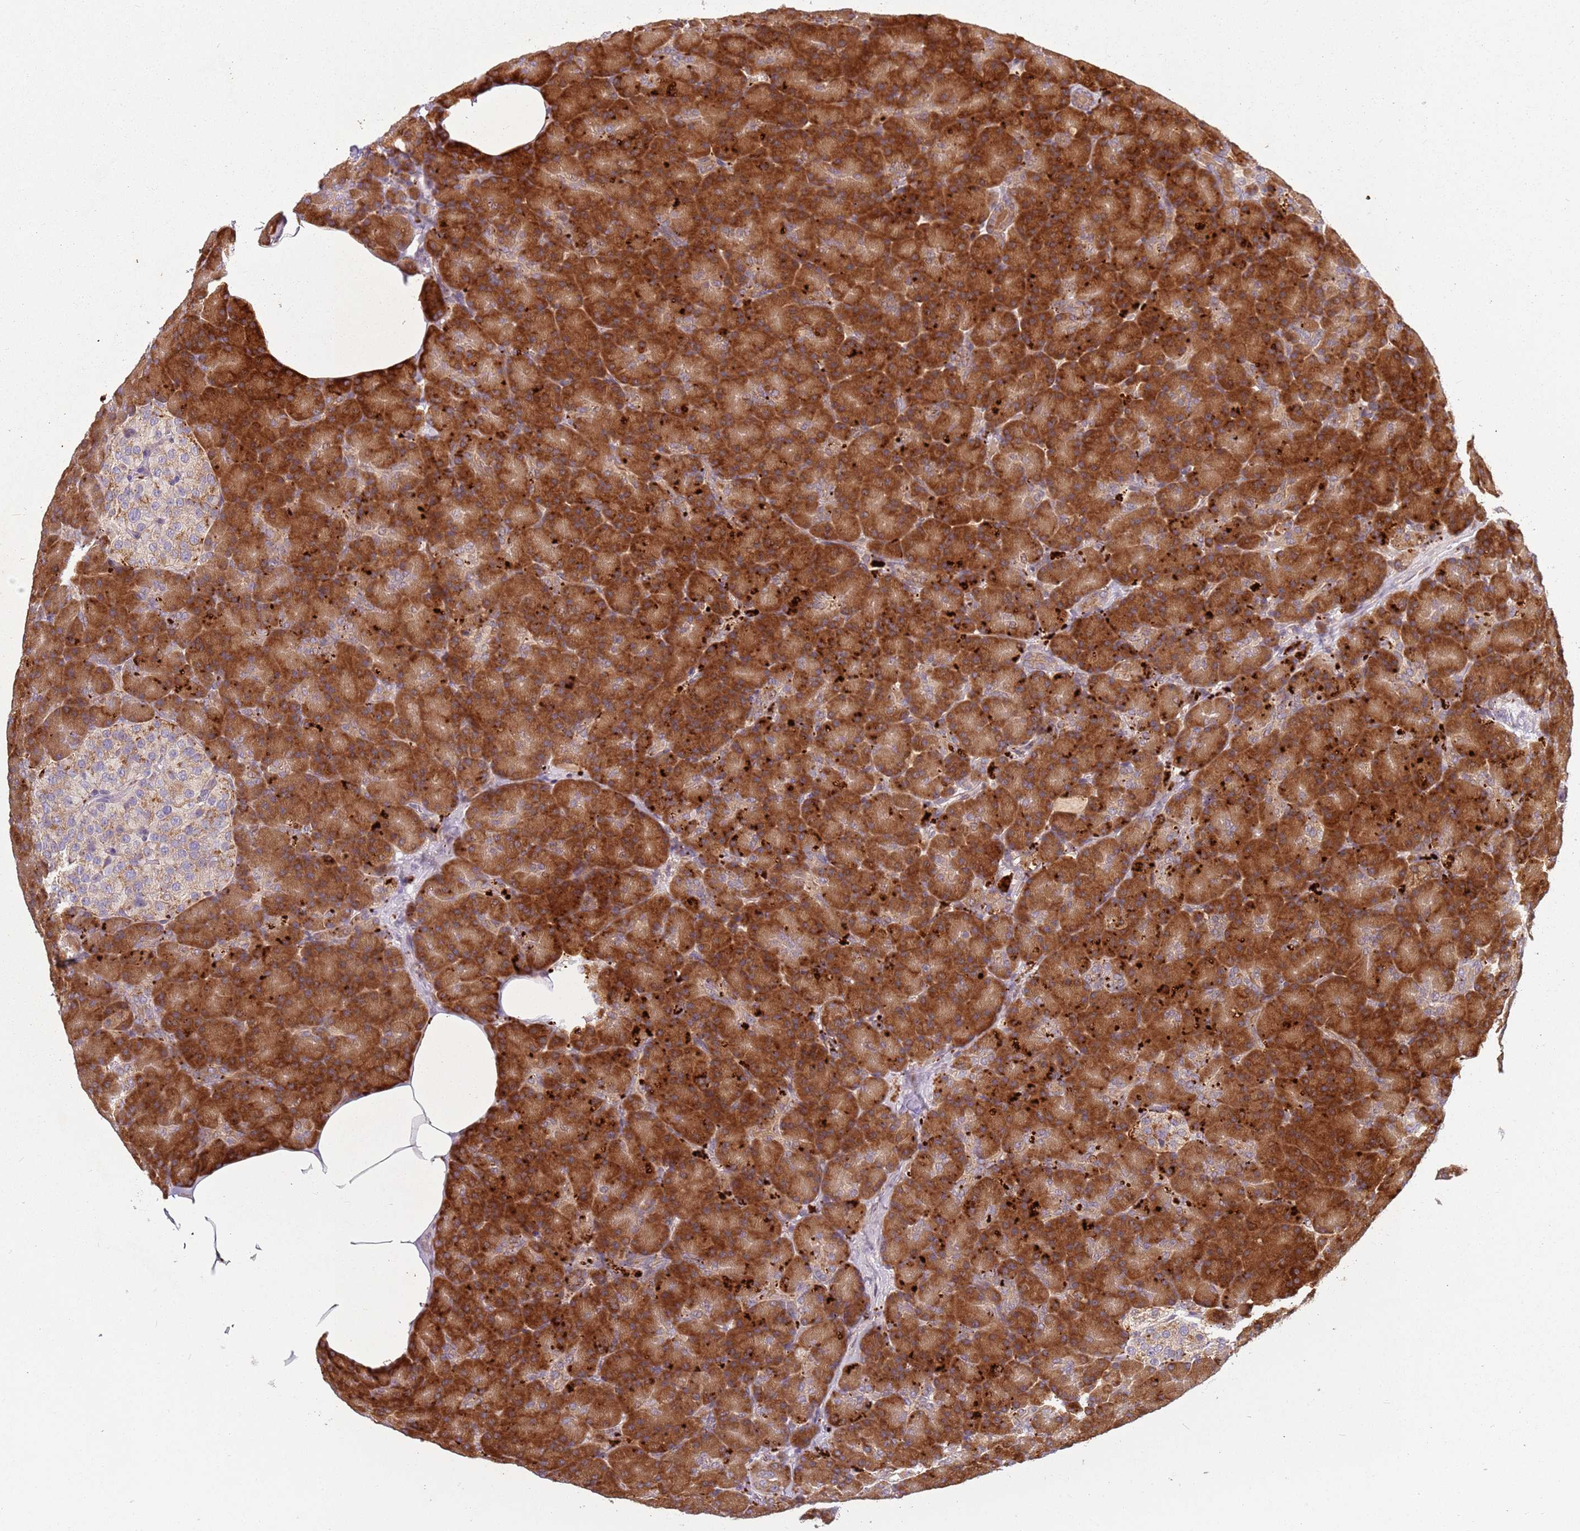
{"staining": {"intensity": "strong", "quantity": ">75%", "location": "cytoplasmic/membranous"}, "tissue": "pancreas", "cell_type": "Exocrine glandular cells", "image_type": "normal", "snomed": [{"axis": "morphology", "description": "Normal tissue, NOS"}, {"axis": "topography", "description": "Pancreas"}], "caption": "The image displays staining of benign pancreas, revealing strong cytoplasmic/membranous protein positivity (brown color) within exocrine glandular cells.", "gene": "RPS28", "patient": {"sex": "female", "age": 43}}